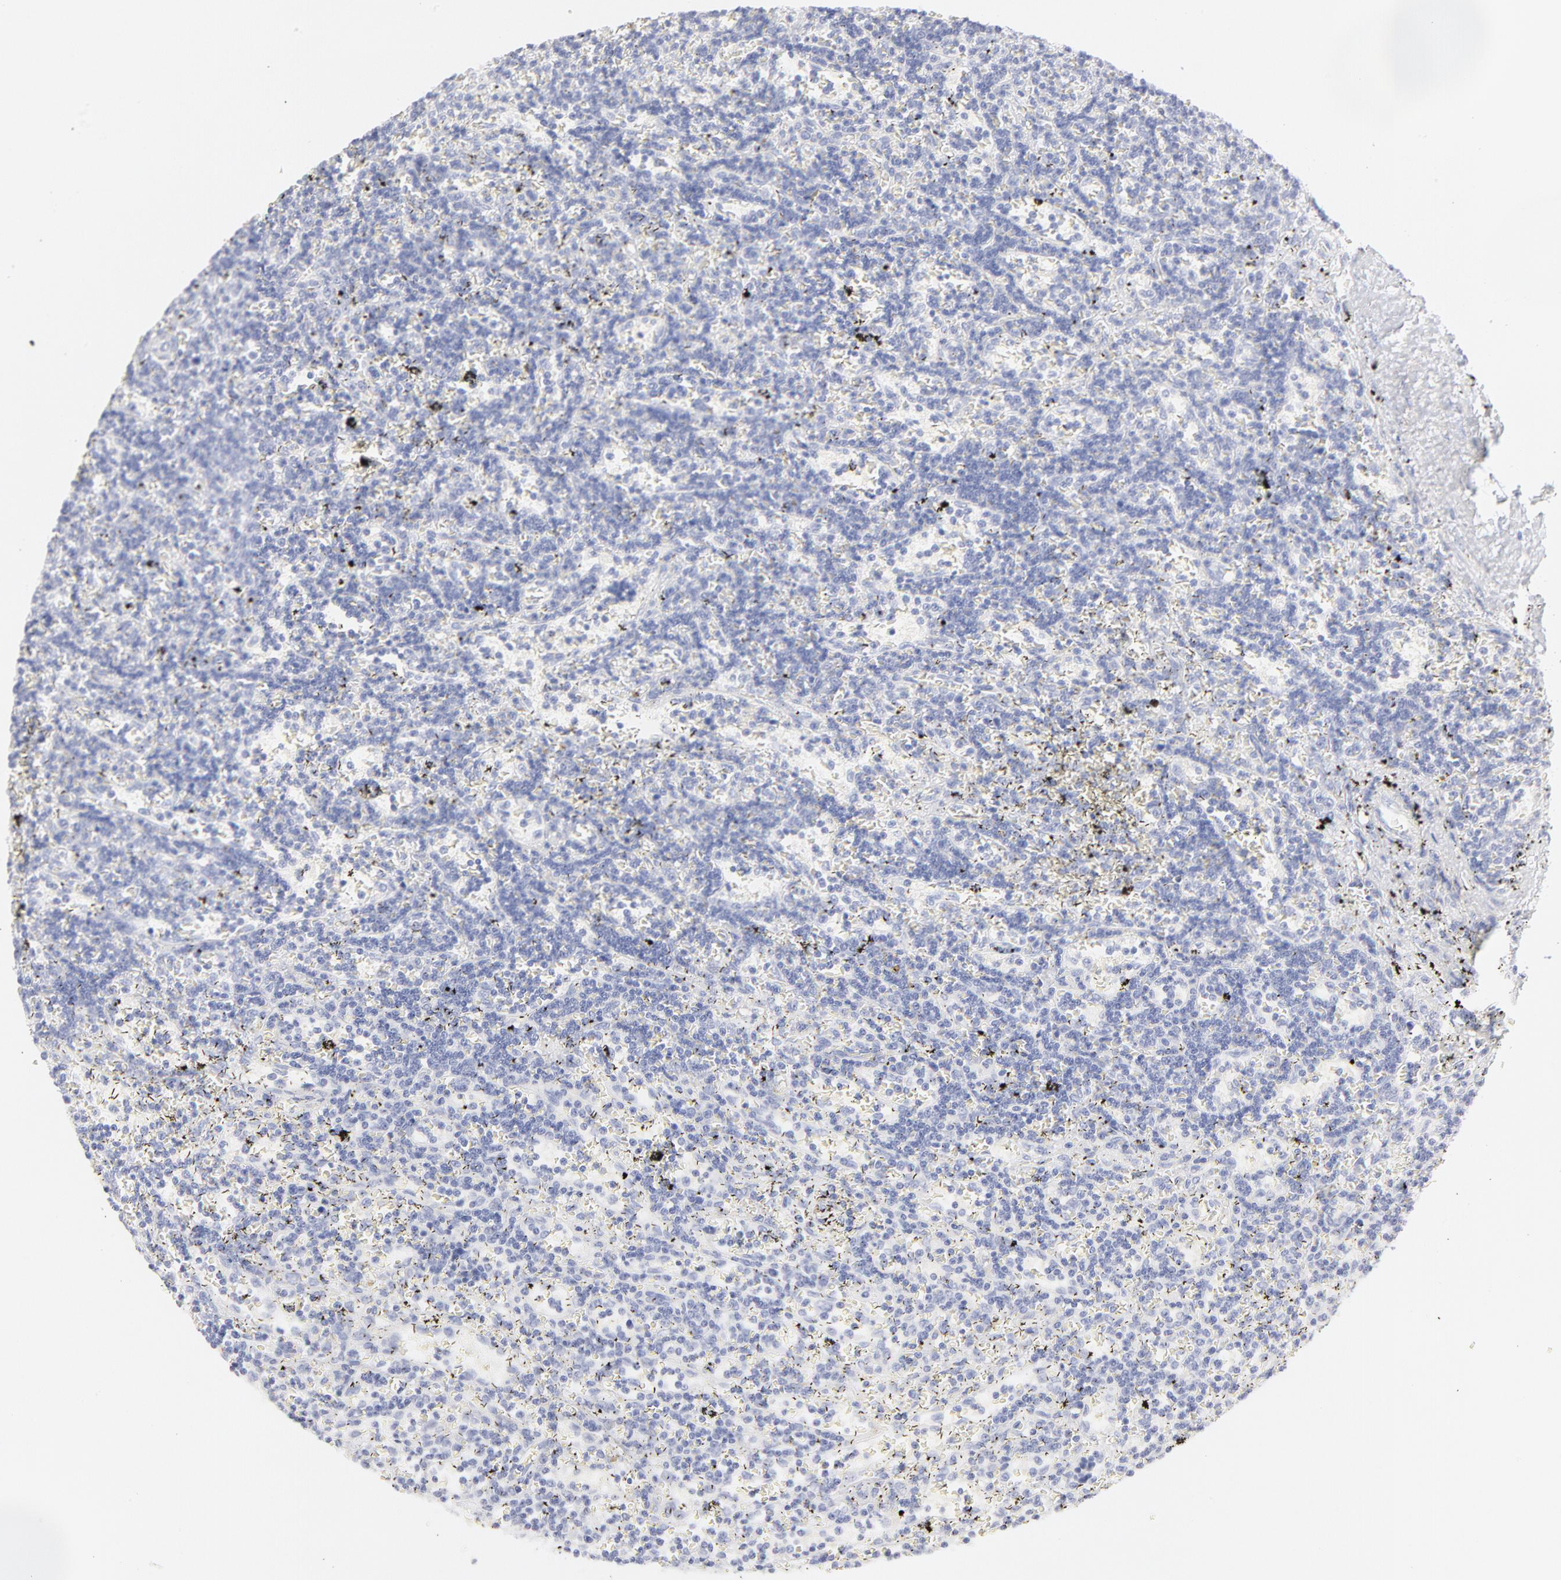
{"staining": {"intensity": "negative", "quantity": "none", "location": "none"}, "tissue": "lymphoma", "cell_type": "Tumor cells", "image_type": "cancer", "snomed": [{"axis": "morphology", "description": "Malignant lymphoma, non-Hodgkin's type, Low grade"}, {"axis": "topography", "description": "Spleen"}], "caption": "The micrograph displays no significant expression in tumor cells of lymphoma.", "gene": "ELF3", "patient": {"sex": "male", "age": 60}}